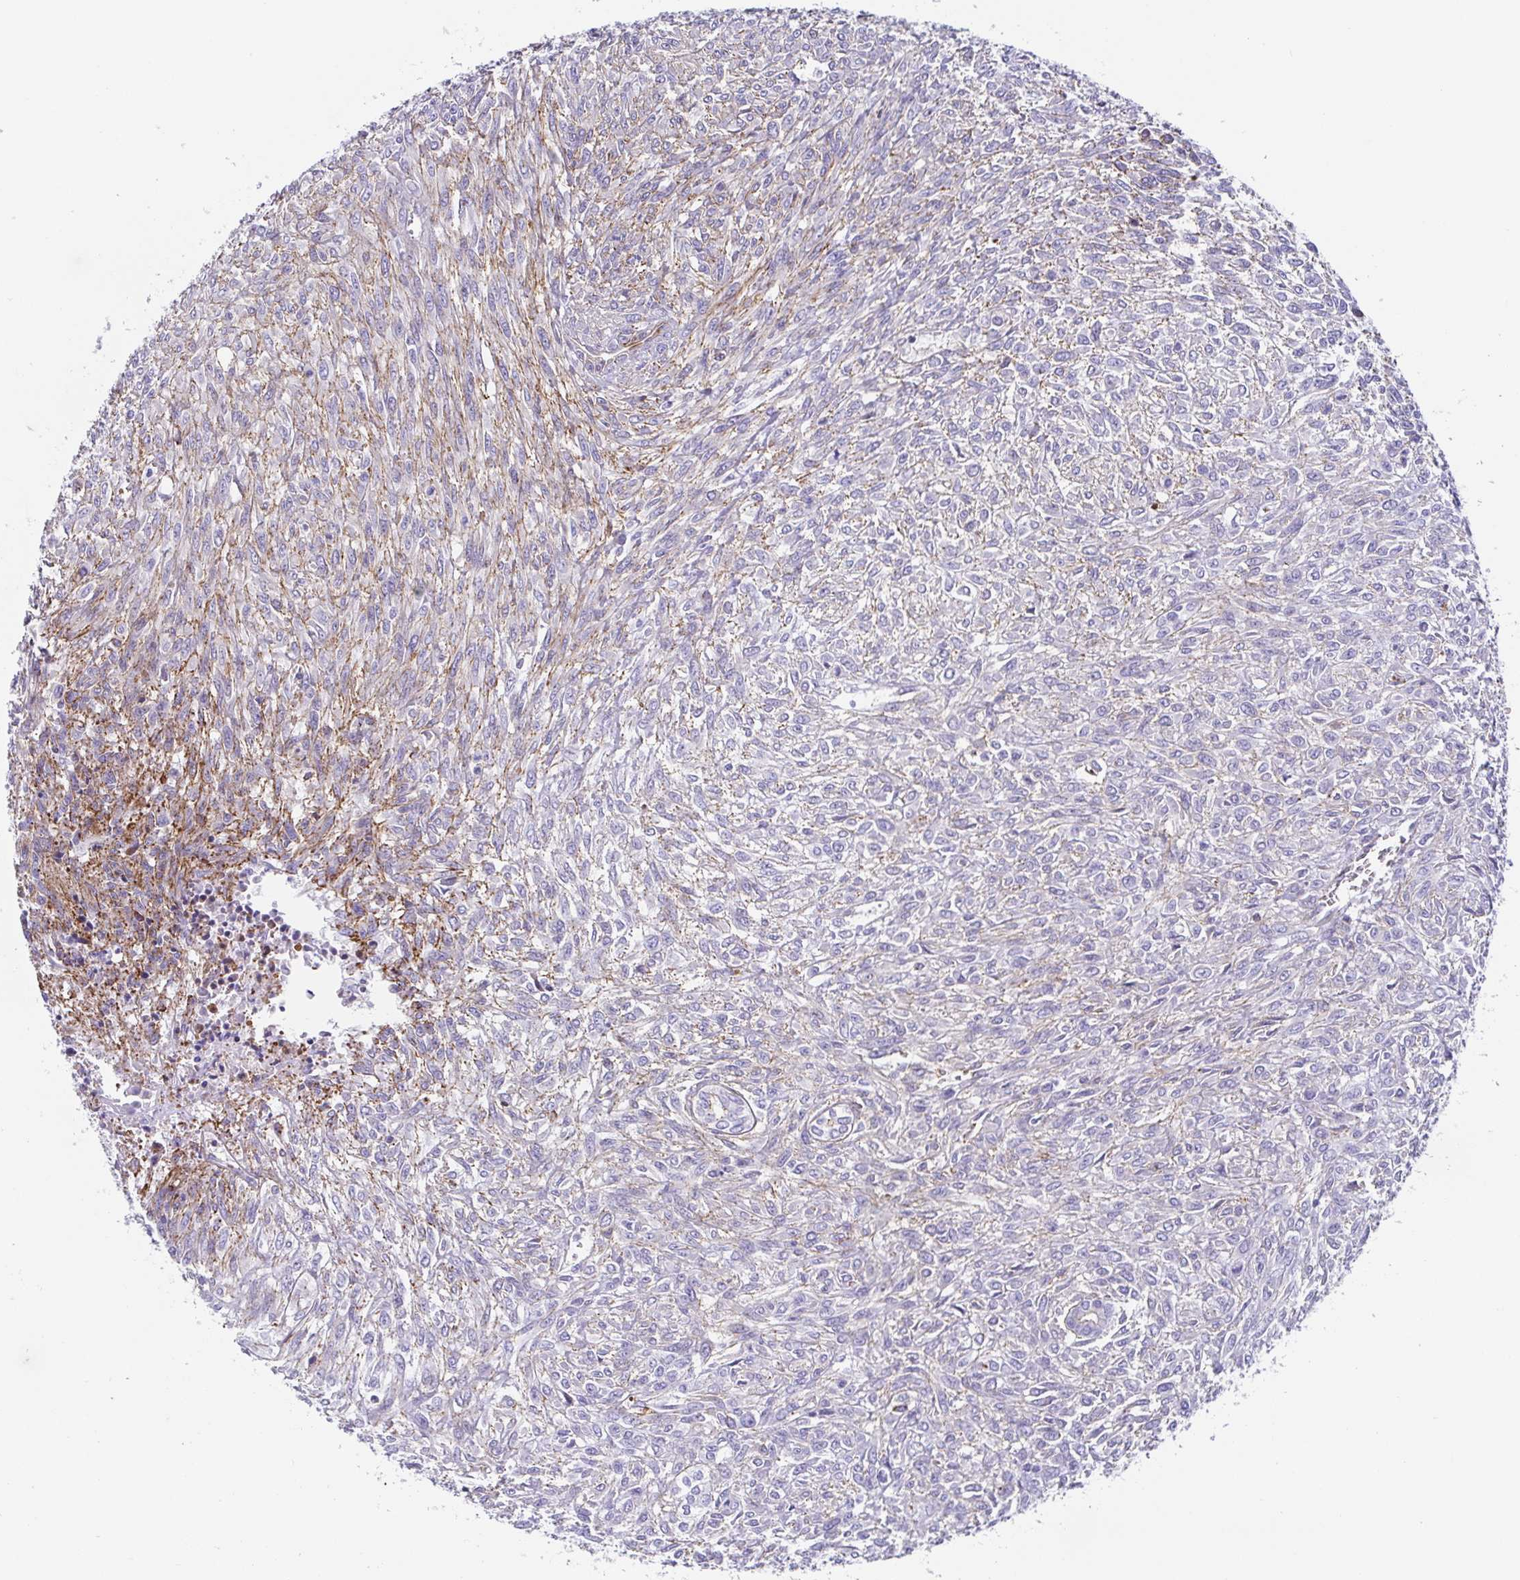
{"staining": {"intensity": "weak", "quantity": "<25%", "location": "cytoplasmic/membranous"}, "tissue": "renal cancer", "cell_type": "Tumor cells", "image_type": "cancer", "snomed": [{"axis": "morphology", "description": "Adenocarcinoma, NOS"}, {"axis": "topography", "description": "Kidney"}], "caption": "Tumor cells show no significant positivity in renal cancer (adenocarcinoma).", "gene": "TRAM2", "patient": {"sex": "male", "age": 58}}